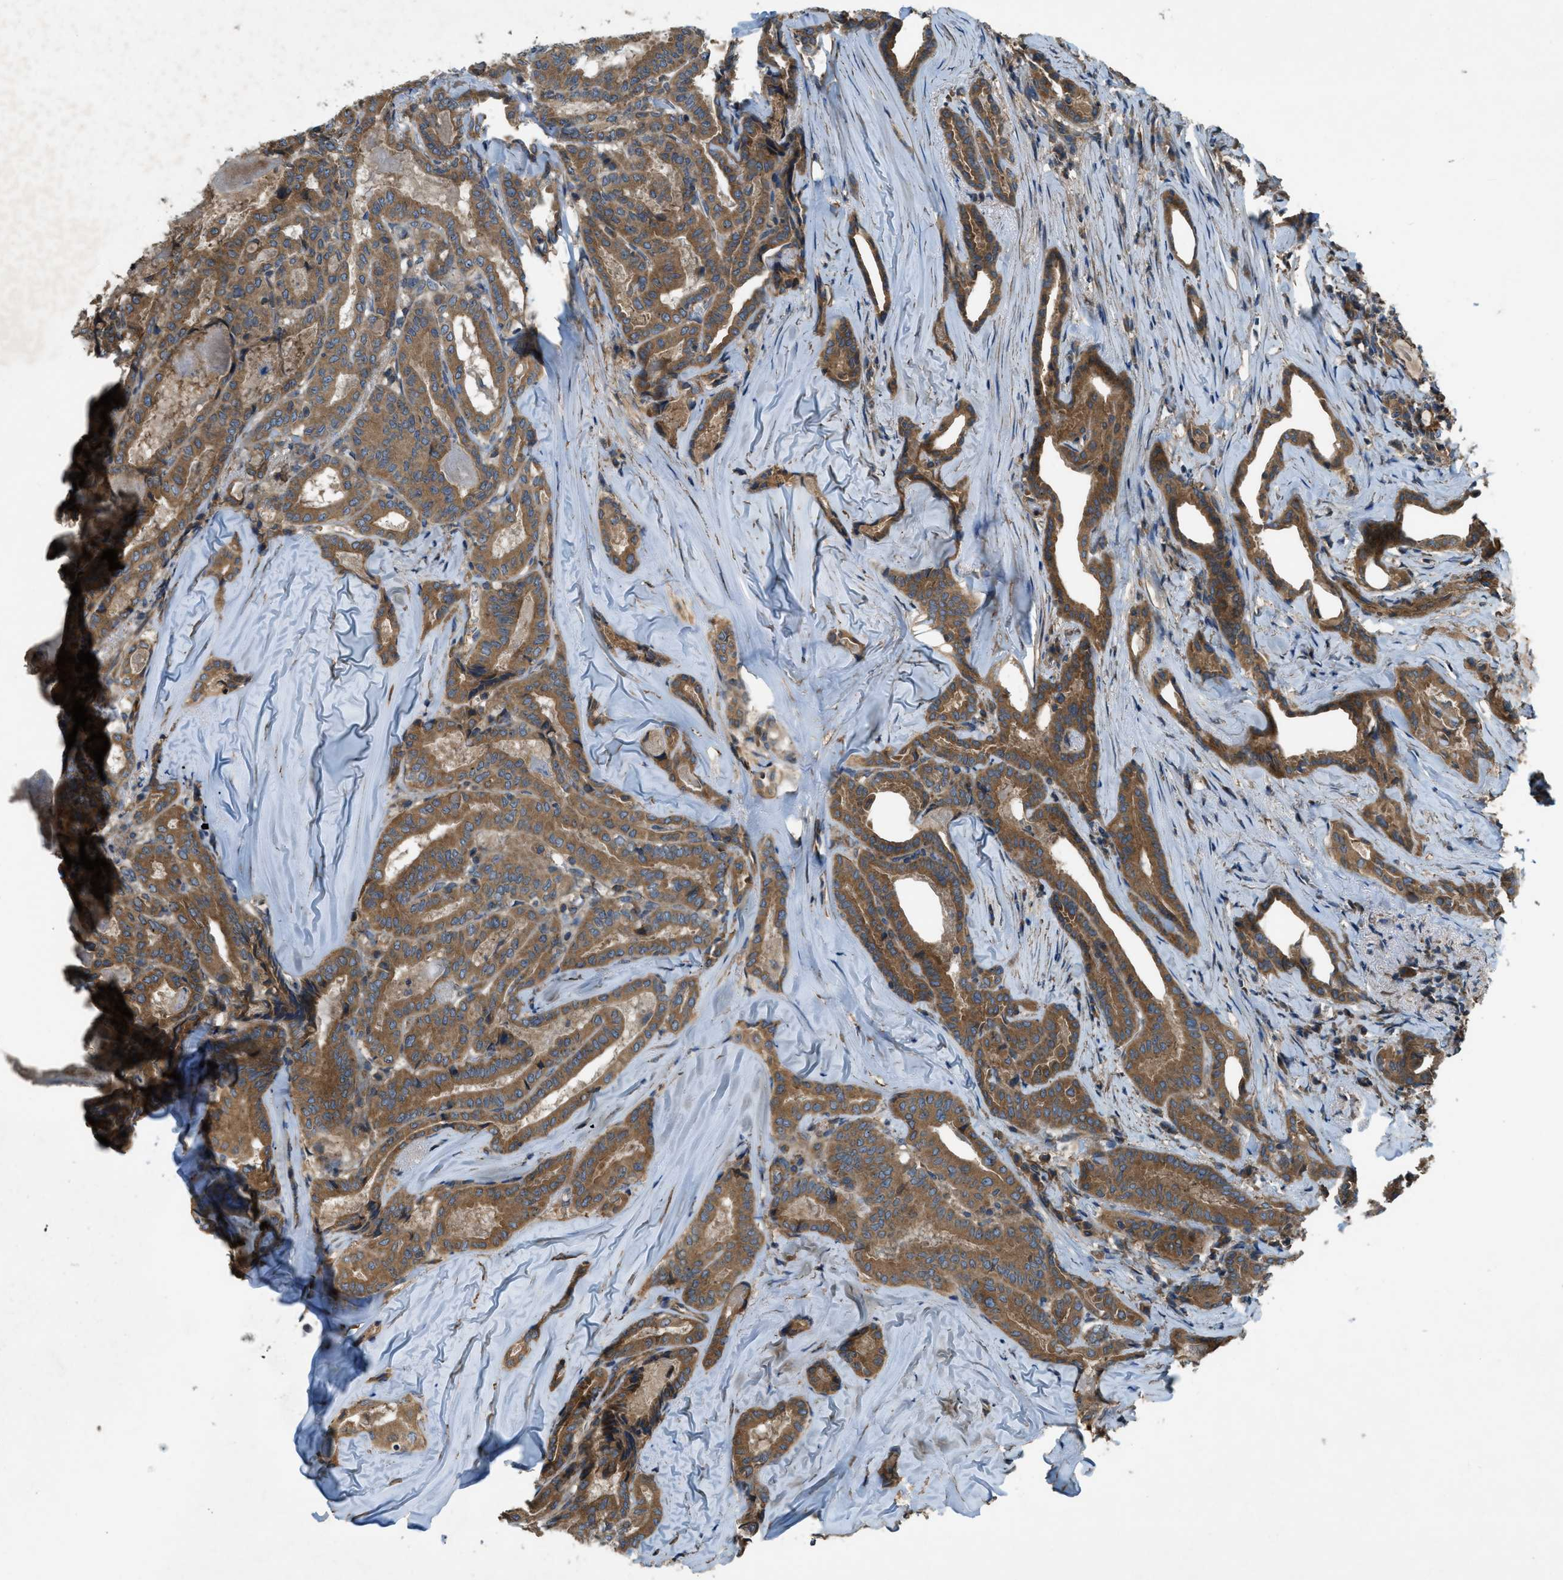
{"staining": {"intensity": "moderate", "quantity": ">75%", "location": "cytoplasmic/membranous"}, "tissue": "thyroid cancer", "cell_type": "Tumor cells", "image_type": "cancer", "snomed": [{"axis": "morphology", "description": "Papillary adenocarcinoma, NOS"}, {"axis": "topography", "description": "Thyroid gland"}], "caption": "A histopathology image of human thyroid papillary adenocarcinoma stained for a protein shows moderate cytoplasmic/membranous brown staining in tumor cells.", "gene": "VEZT", "patient": {"sex": "female", "age": 42}}